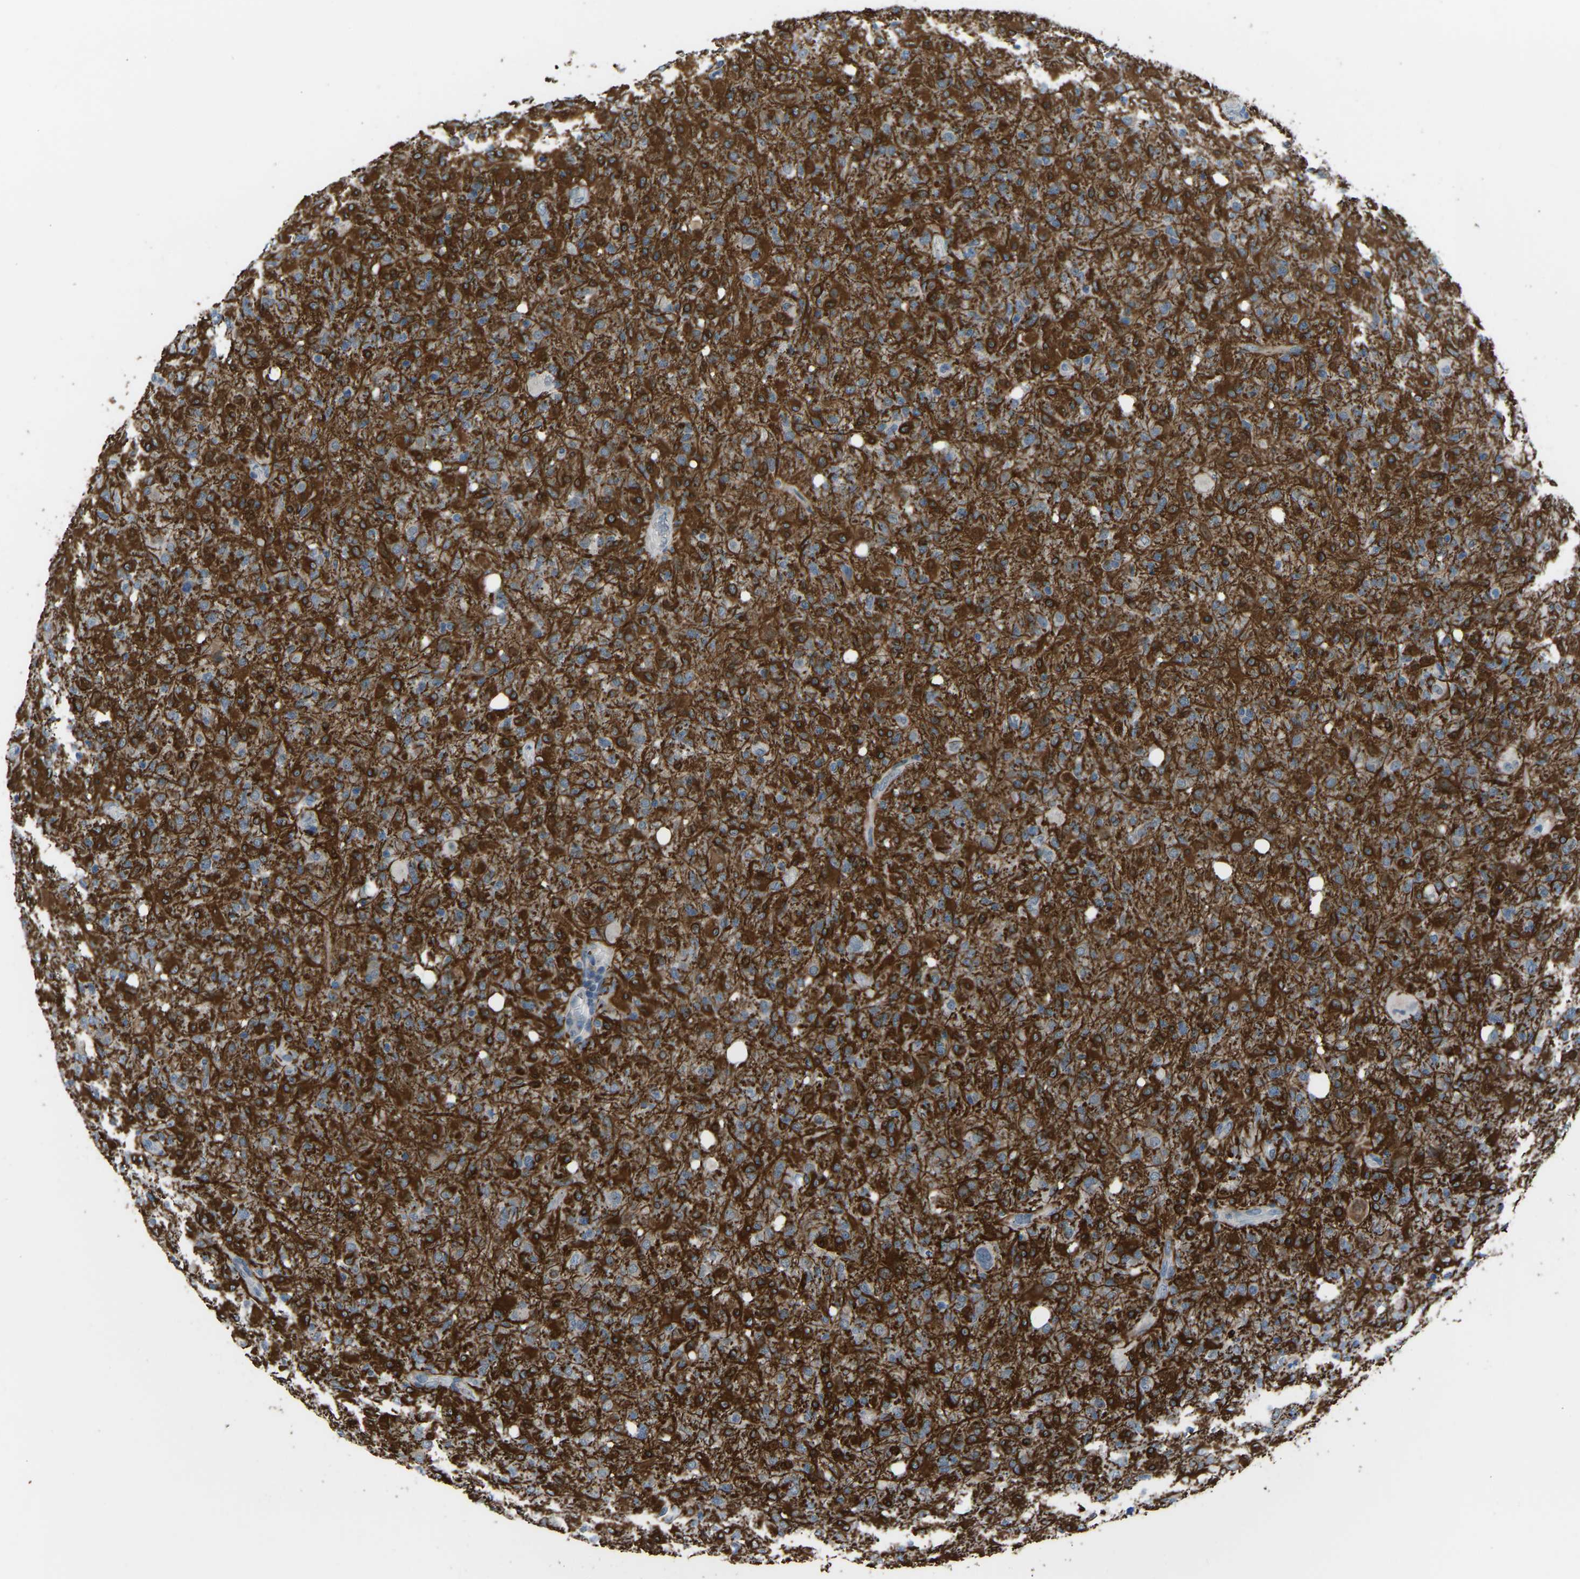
{"staining": {"intensity": "strong", "quantity": ">75%", "location": "cytoplasmic/membranous"}, "tissue": "glioma", "cell_type": "Tumor cells", "image_type": "cancer", "snomed": [{"axis": "morphology", "description": "Glioma, malignant, High grade"}, {"axis": "topography", "description": "Brain"}], "caption": "A brown stain shows strong cytoplasmic/membranous positivity of a protein in human malignant glioma (high-grade) tumor cells. (DAB (3,3'-diaminobenzidine) IHC with brightfield microscopy, high magnification).", "gene": "CDK2AP1", "patient": {"sex": "female", "age": 57}}